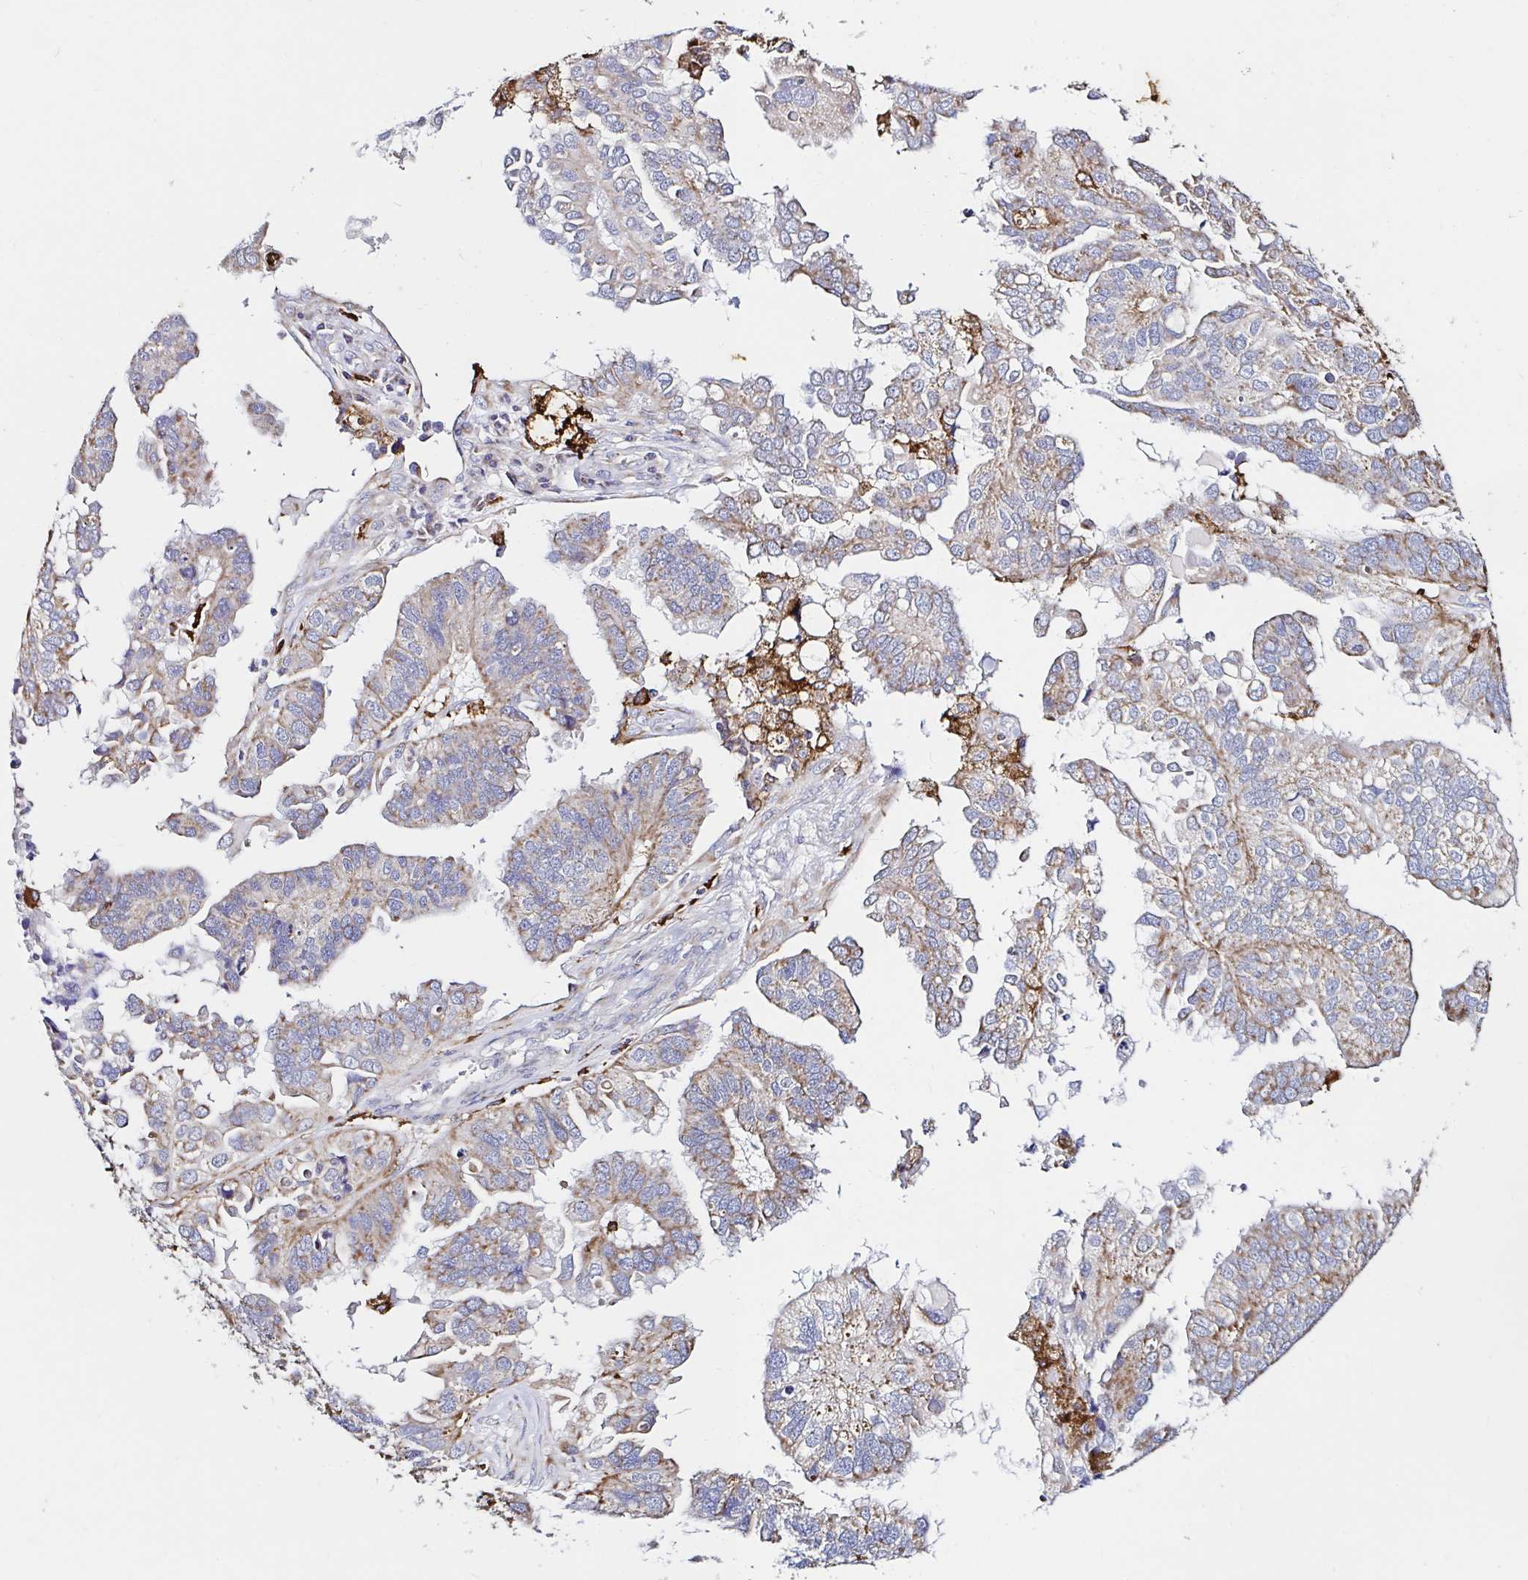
{"staining": {"intensity": "moderate", "quantity": "25%-75%", "location": "cytoplasmic/membranous"}, "tissue": "ovarian cancer", "cell_type": "Tumor cells", "image_type": "cancer", "snomed": [{"axis": "morphology", "description": "Cystadenocarcinoma, serous, NOS"}, {"axis": "topography", "description": "Ovary"}], "caption": "Tumor cells reveal medium levels of moderate cytoplasmic/membranous expression in approximately 25%-75% of cells in serous cystadenocarcinoma (ovarian).", "gene": "MSR1", "patient": {"sex": "female", "age": 79}}